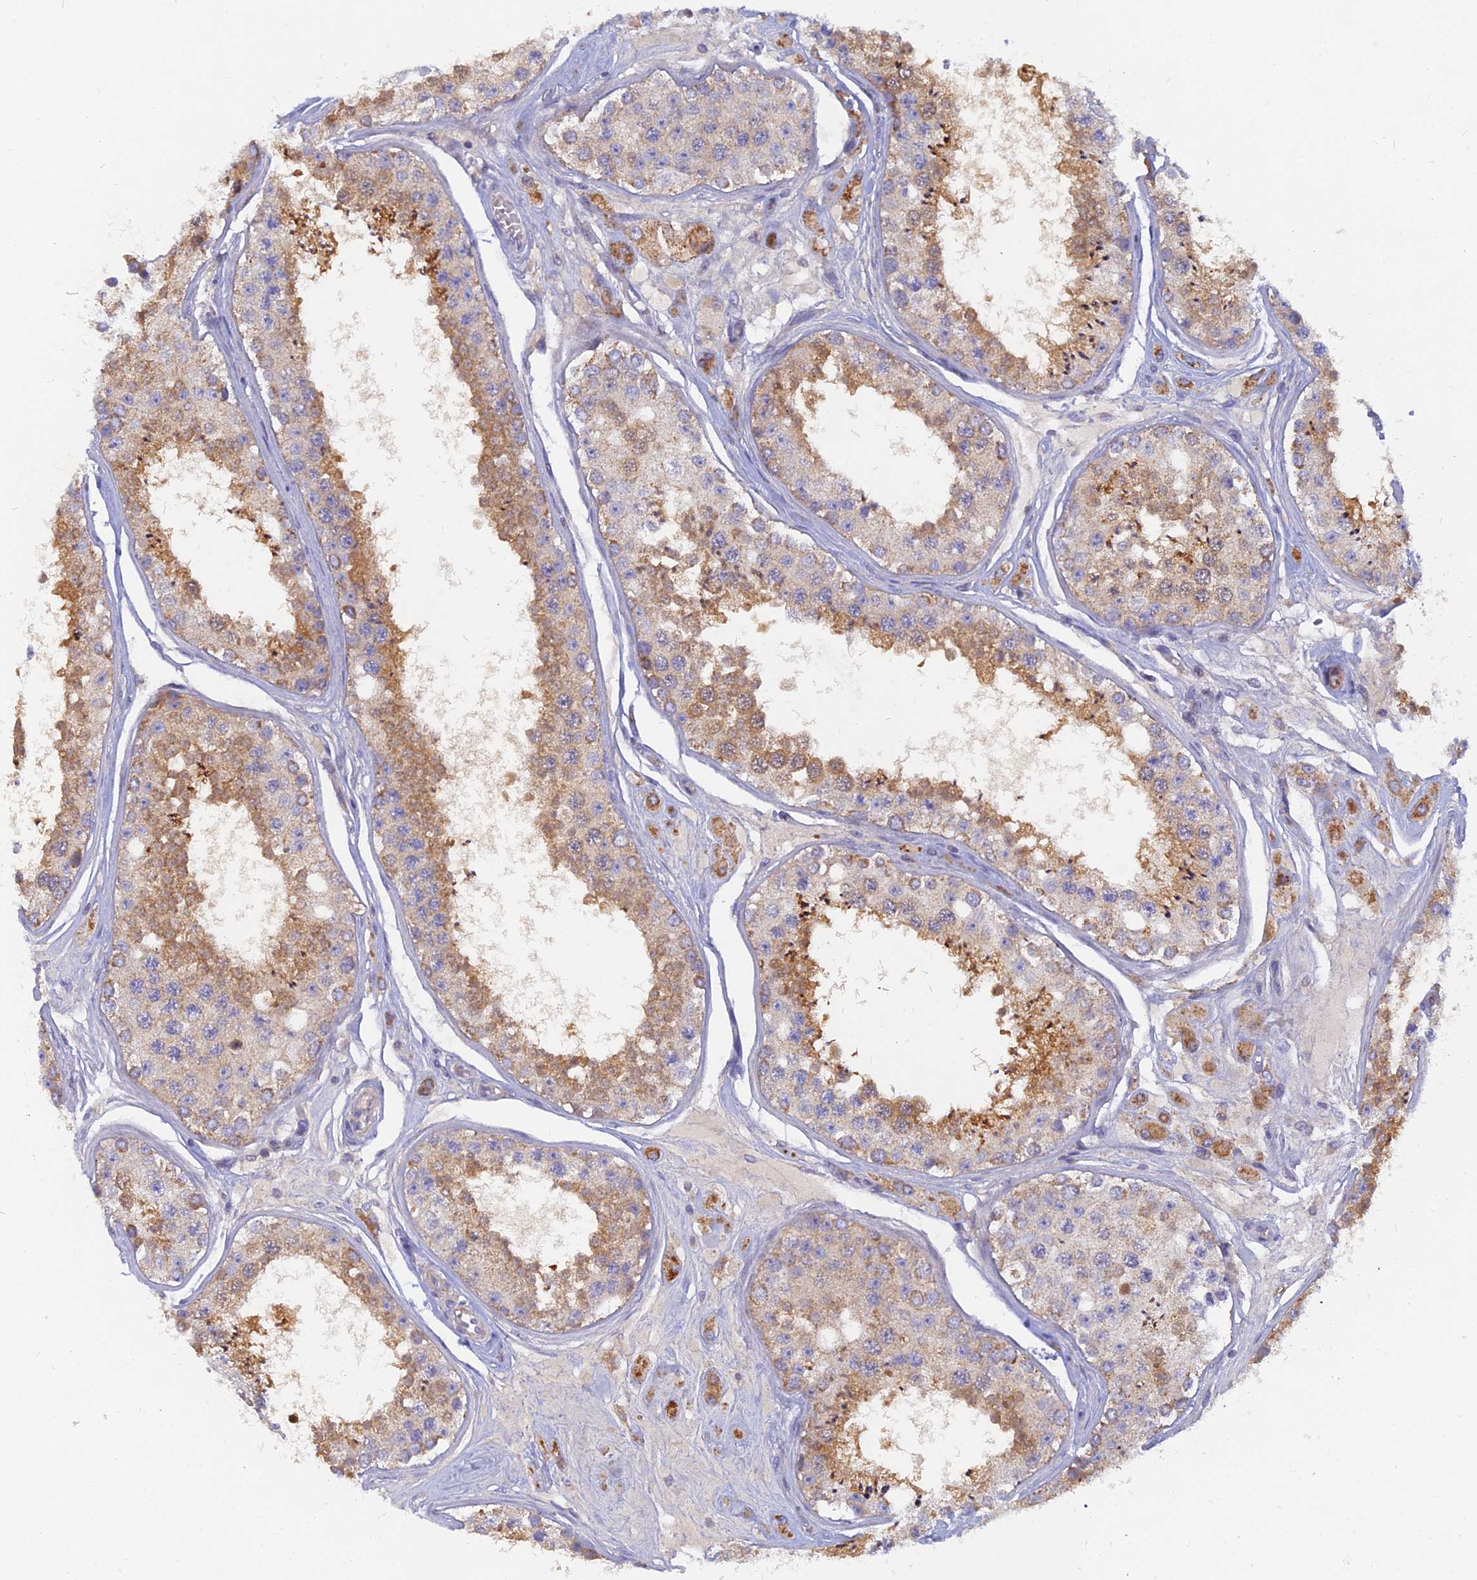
{"staining": {"intensity": "moderate", "quantity": "25%-75%", "location": "cytoplasmic/membranous"}, "tissue": "testis", "cell_type": "Cells in seminiferous ducts", "image_type": "normal", "snomed": [{"axis": "morphology", "description": "Normal tissue, NOS"}, {"axis": "topography", "description": "Testis"}], "caption": "Human testis stained with a protein marker demonstrates moderate staining in cells in seminiferous ducts.", "gene": "CACNA1B", "patient": {"sex": "male", "age": 25}}